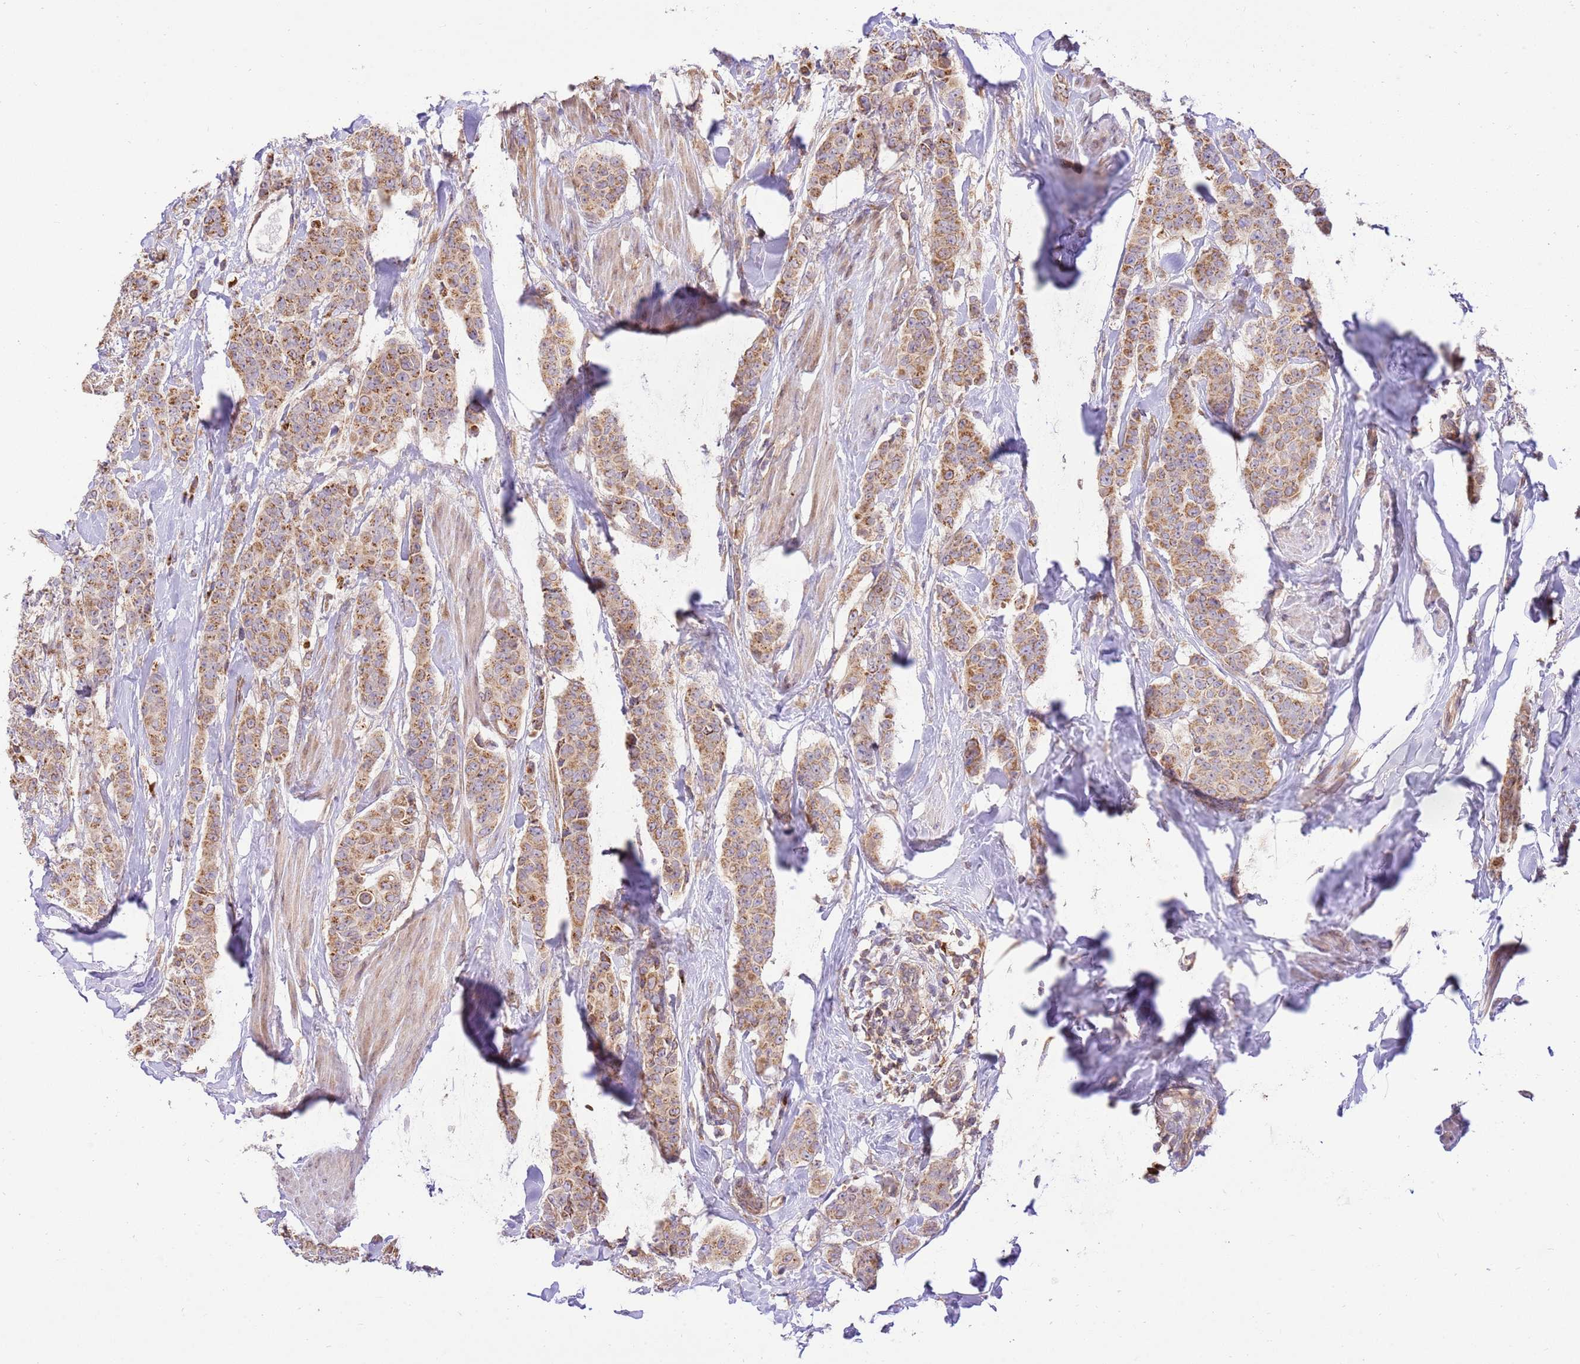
{"staining": {"intensity": "moderate", "quantity": ">75%", "location": "cytoplasmic/membranous"}, "tissue": "breast cancer", "cell_type": "Tumor cells", "image_type": "cancer", "snomed": [{"axis": "morphology", "description": "Duct carcinoma"}, {"axis": "topography", "description": "Breast"}], "caption": "A medium amount of moderate cytoplasmic/membranous expression is identified in approximately >75% of tumor cells in breast infiltrating ductal carcinoma tissue.", "gene": "SPATA2L", "patient": {"sex": "female", "age": 40}}